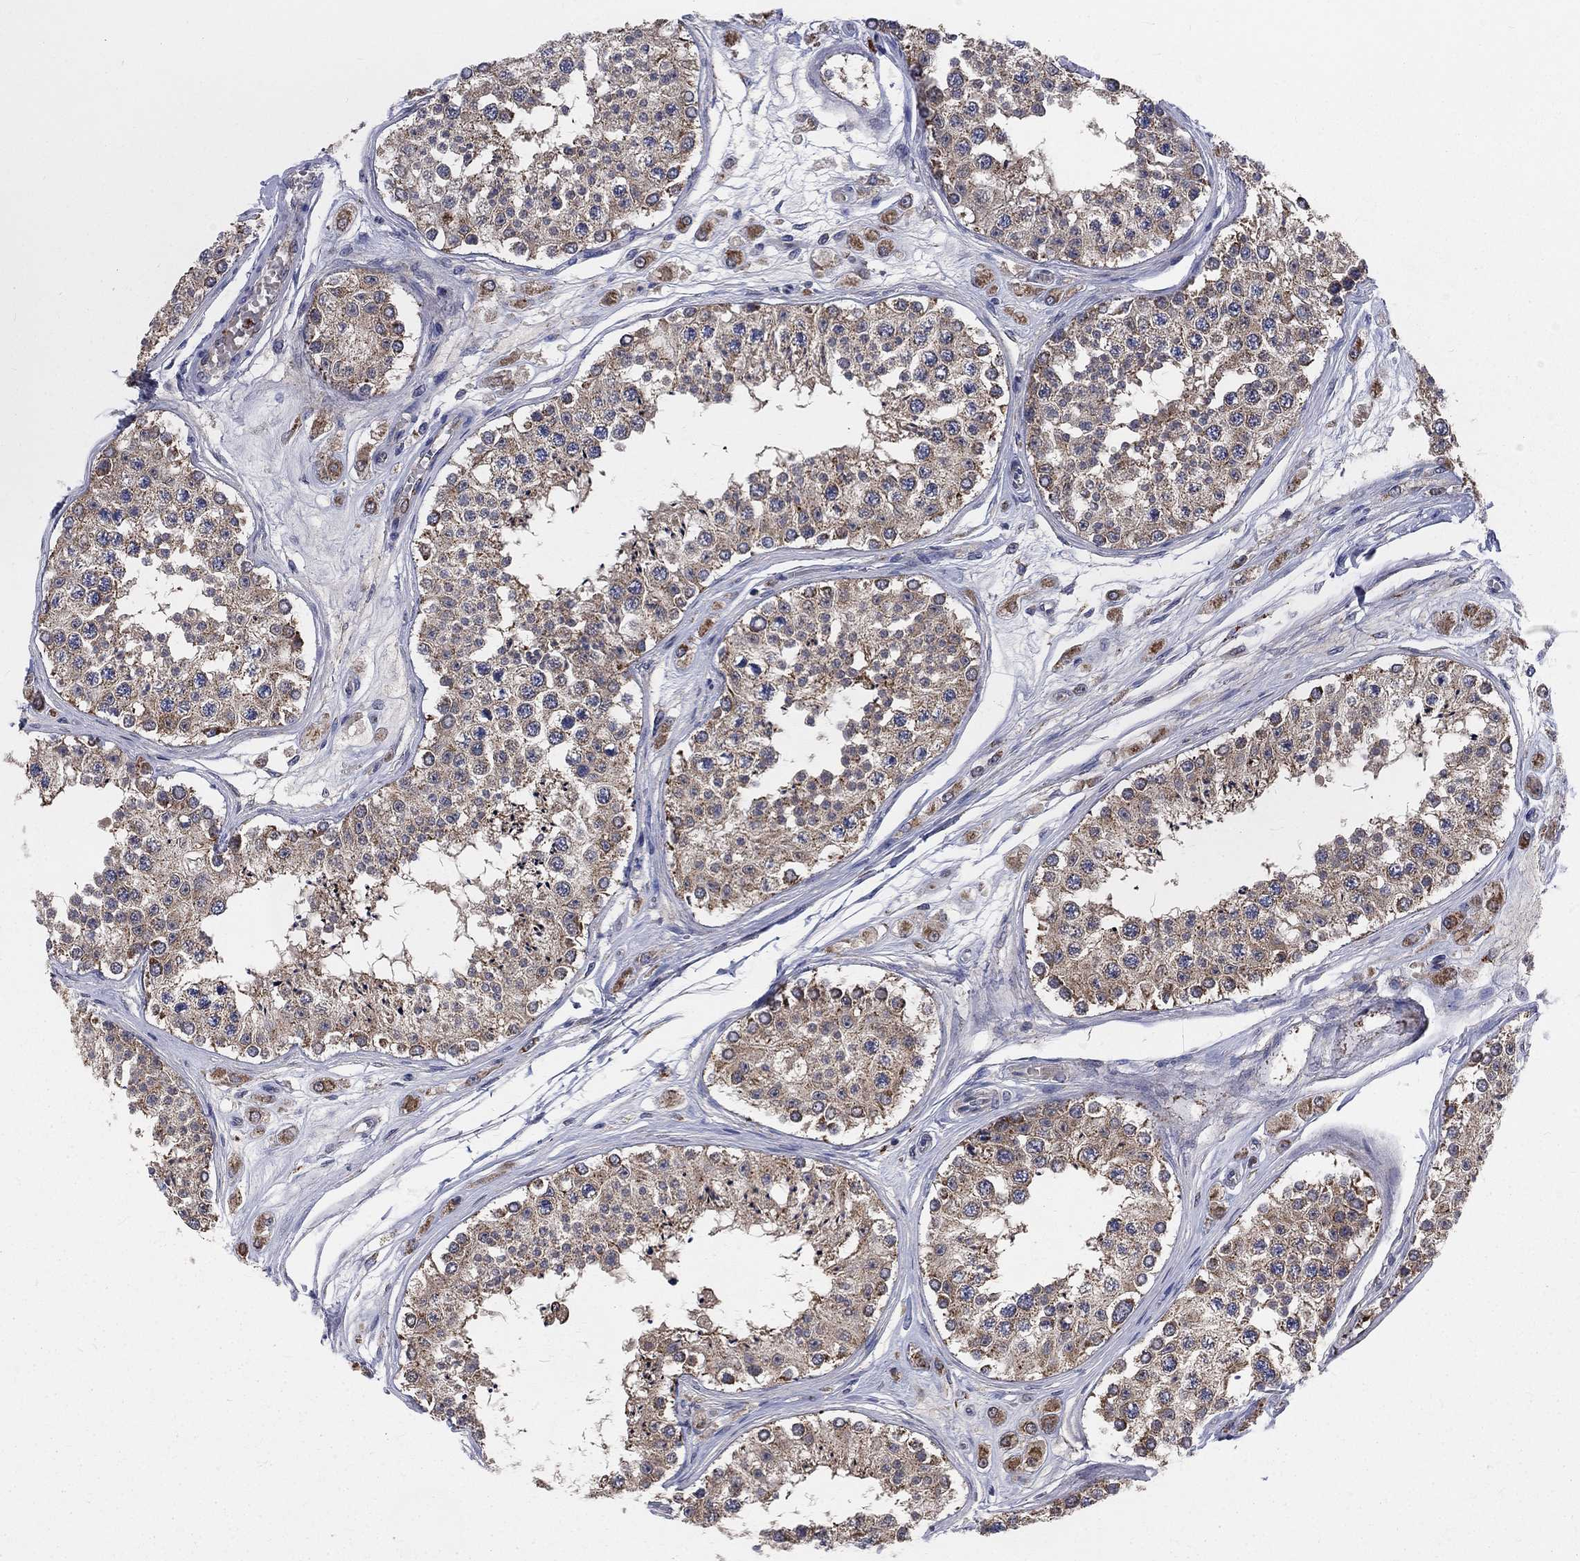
{"staining": {"intensity": "moderate", "quantity": ">75%", "location": "cytoplasmic/membranous"}, "tissue": "testis", "cell_type": "Cells in seminiferous ducts", "image_type": "normal", "snomed": [{"axis": "morphology", "description": "Normal tissue, NOS"}, {"axis": "topography", "description": "Testis"}], "caption": "An image of testis stained for a protein reveals moderate cytoplasmic/membranous brown staining in cells in seminiferous ducts. Using DAB (brown) and hematoxylin (blue) stains, captured at high magnification using brightfield microscopy.", "gene": "NME7", "patient": {"sex": "male", "age": 25}}